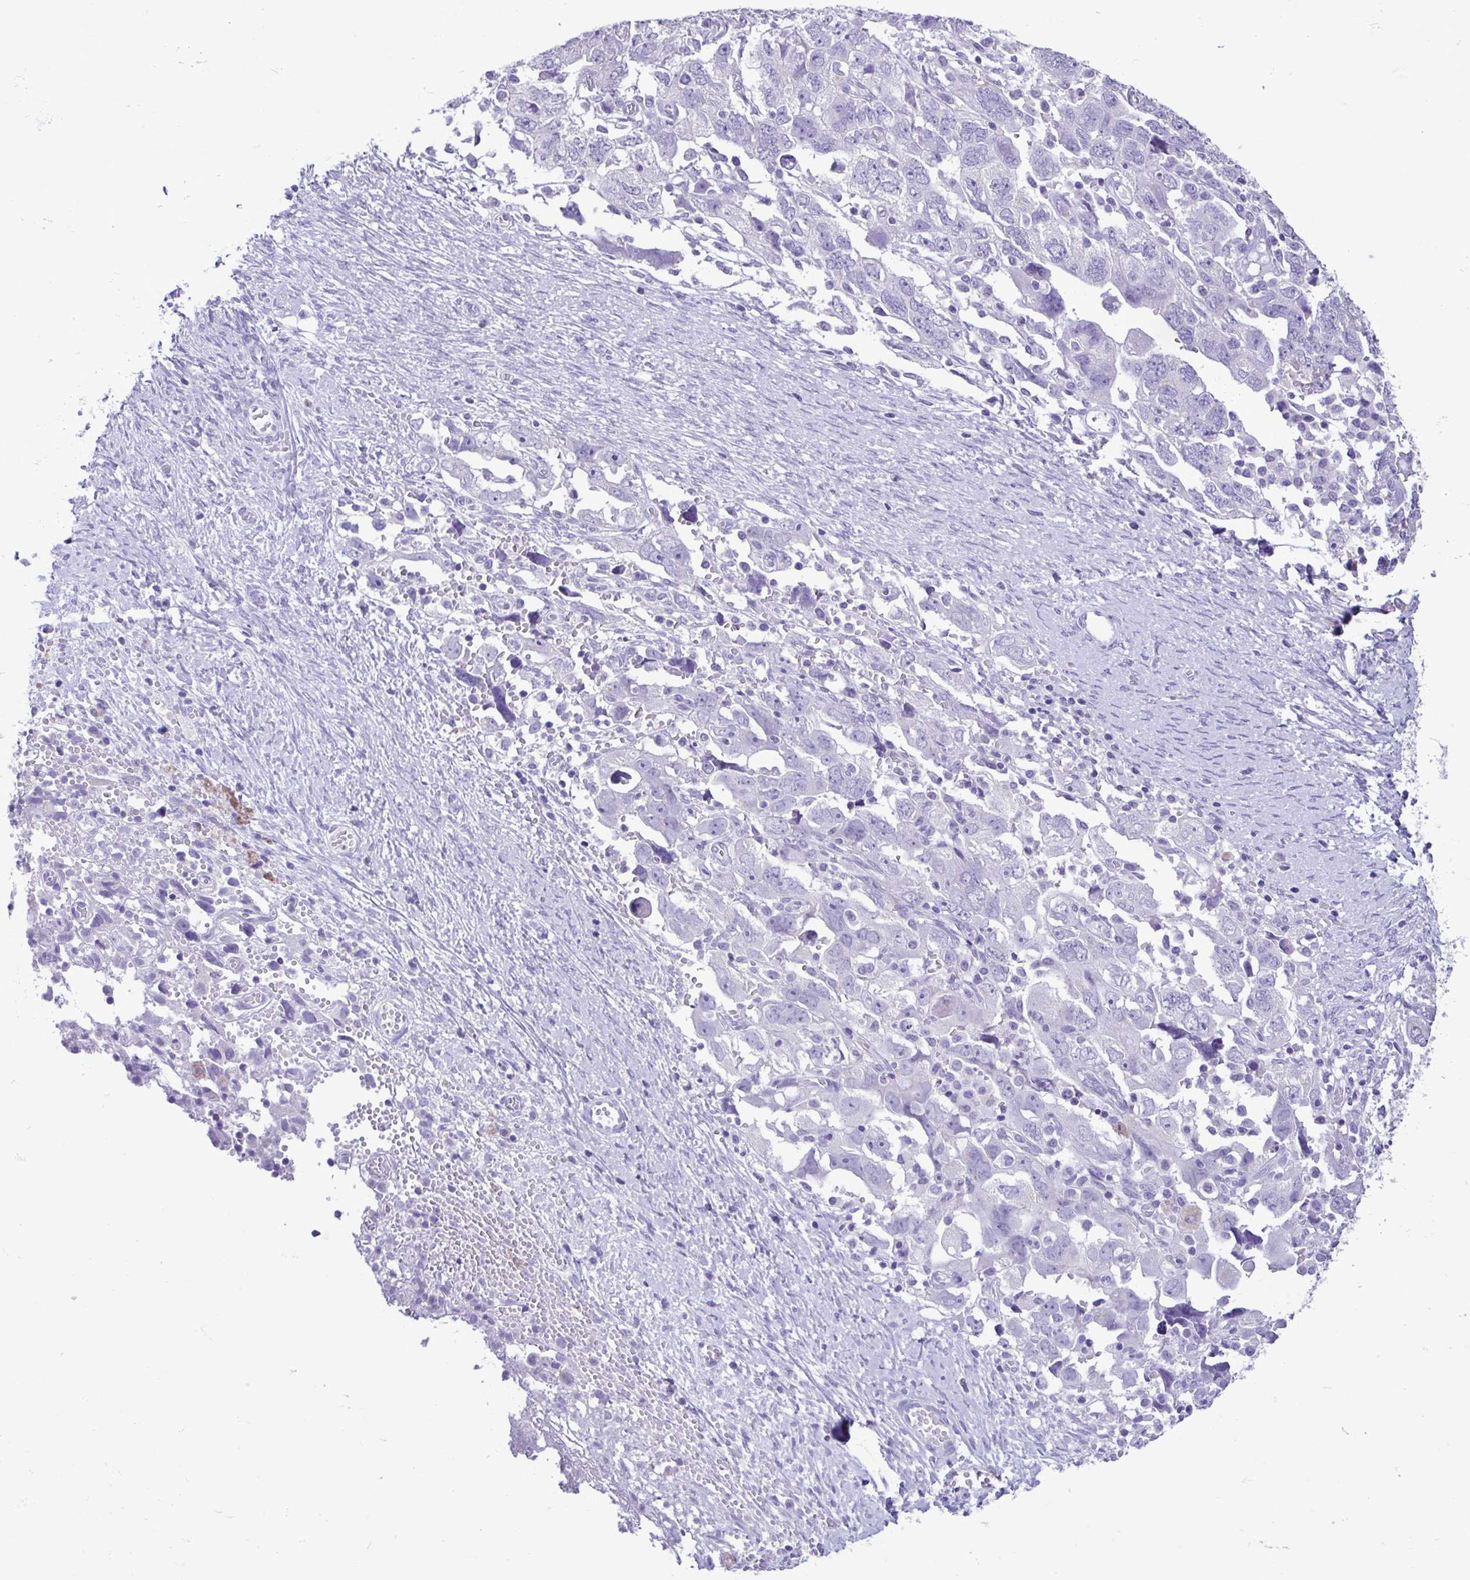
{"staining": {"intensity": "negative", "quantity": "none", "location": "none"}, "tissue": "ovarian cancer", "cell_type": "Tumor cells", "image_type": "cancer", "snomed": [{"axis": "morphology", "description": "Carcinoma, NOS"}, {"axis": "morphology", "description": "Cystadenocarcinoma, serous, NOS"}, {"axis": "topography", "description": "Ovary"}], "caption": "Ovarian serous cystadenocarcinoma was stained to show a protein in brown. There is no significant expression in tumor cells. (DAB (3,3'-diaminobenzidine) IHC visualized using brightfield microscopy, high magnification).", "gene": "CBY2", "patient": {"sex": "female", "age": 69}}